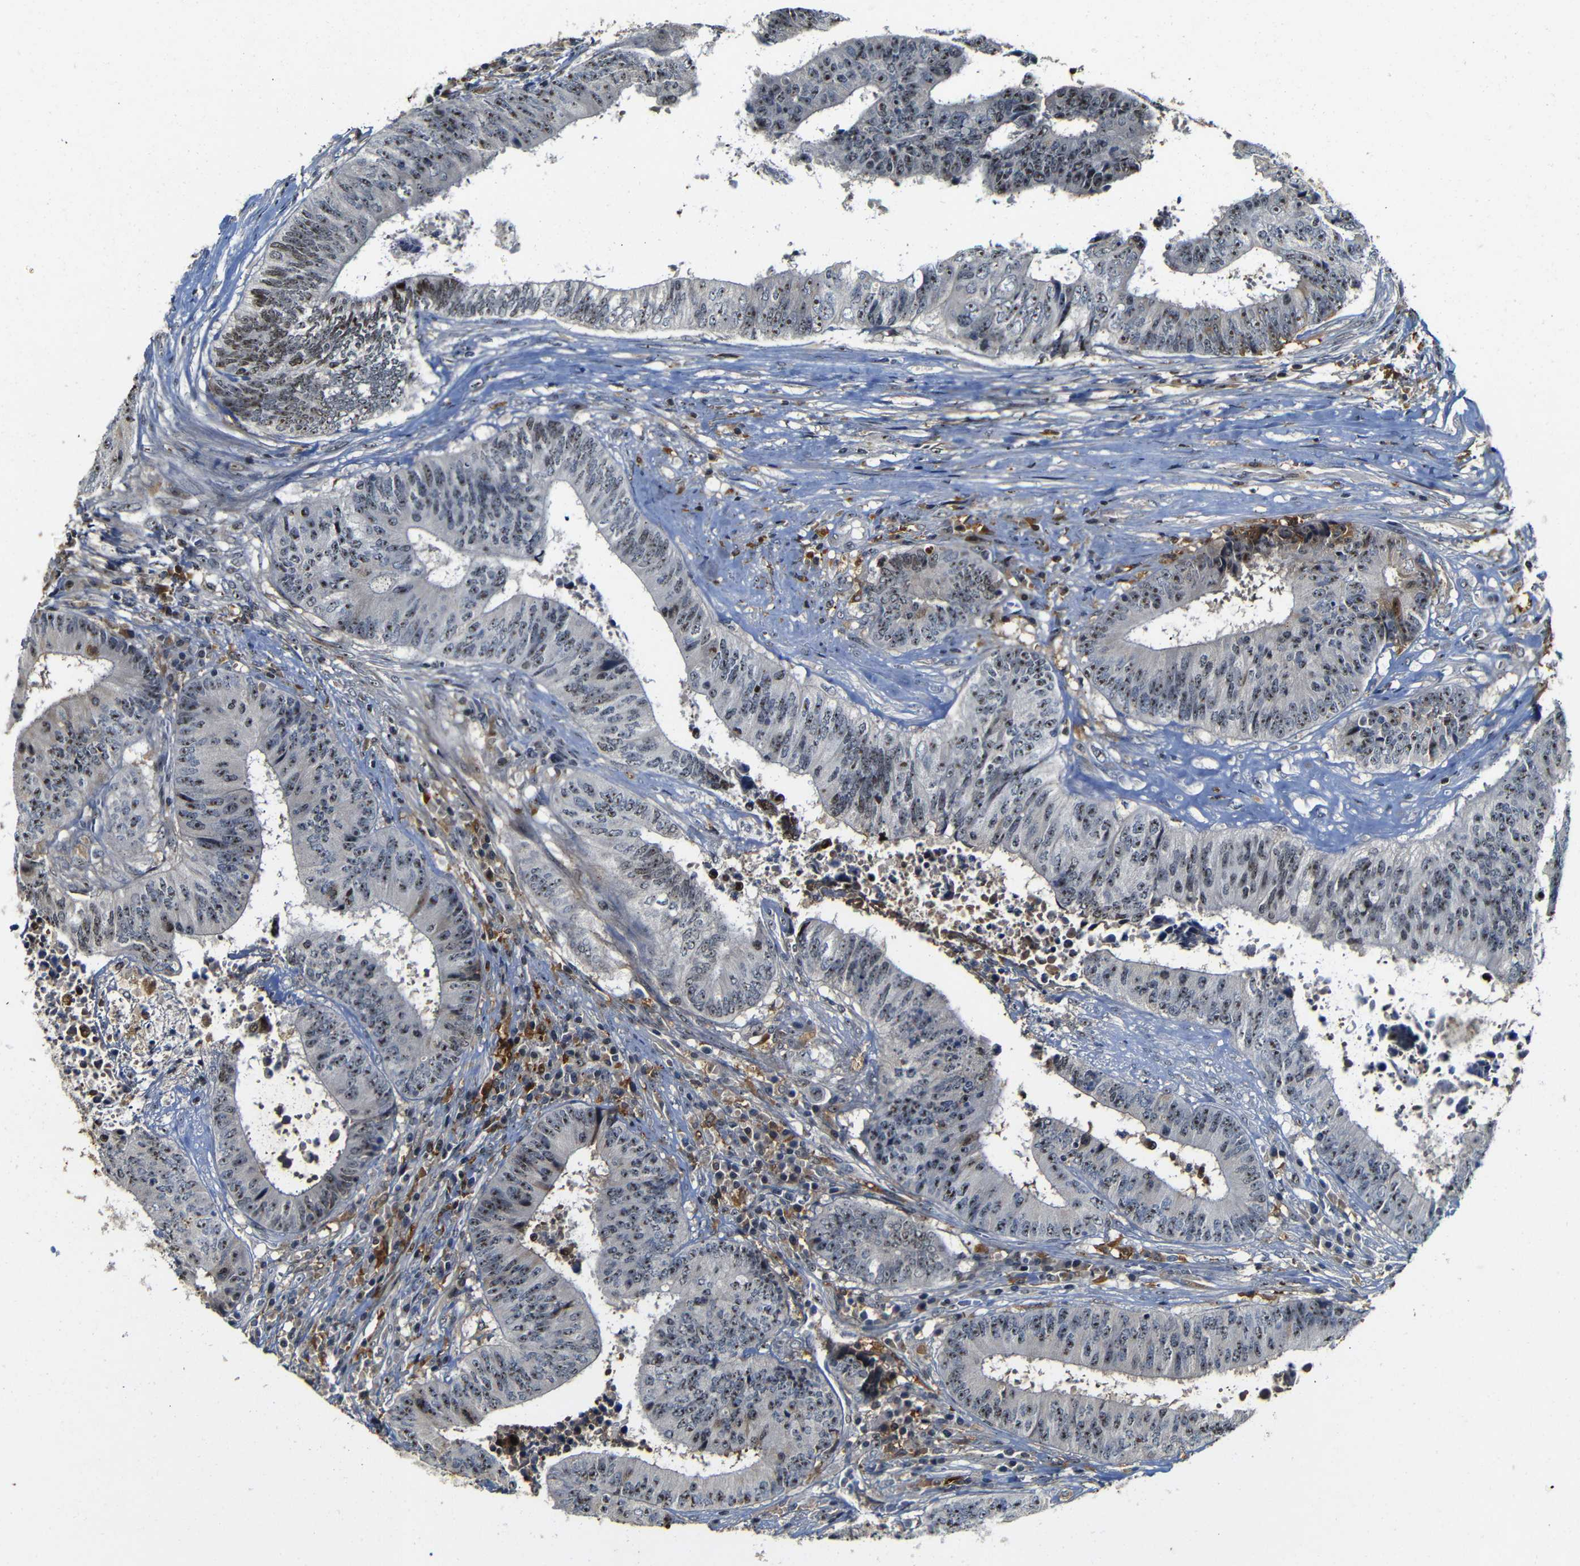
{"staining": {"intensity": "moderate", "quantity": ">75%", "location": "nuclear"}, "tissue": "colorectal cancer", "cell_type": "Tumor cells", "image_type": "cancer", "snomed": [{"axis": "morphology", "description": "Adenocarcinoma, NOS"}, {"axis": "topography", "description": "Rectum"}], "caption": "A micrograph of colorectal cancer (adenocarcinoma) stained for a protein shows moderate nuclear brown staining in tumor cells. (DAB (3,3'-diaminobenzidine) IHC, brown staining for protein, blue staining for nuclei).", "gene": "MYC", "patient": {"sex": "male", "age": 72}}